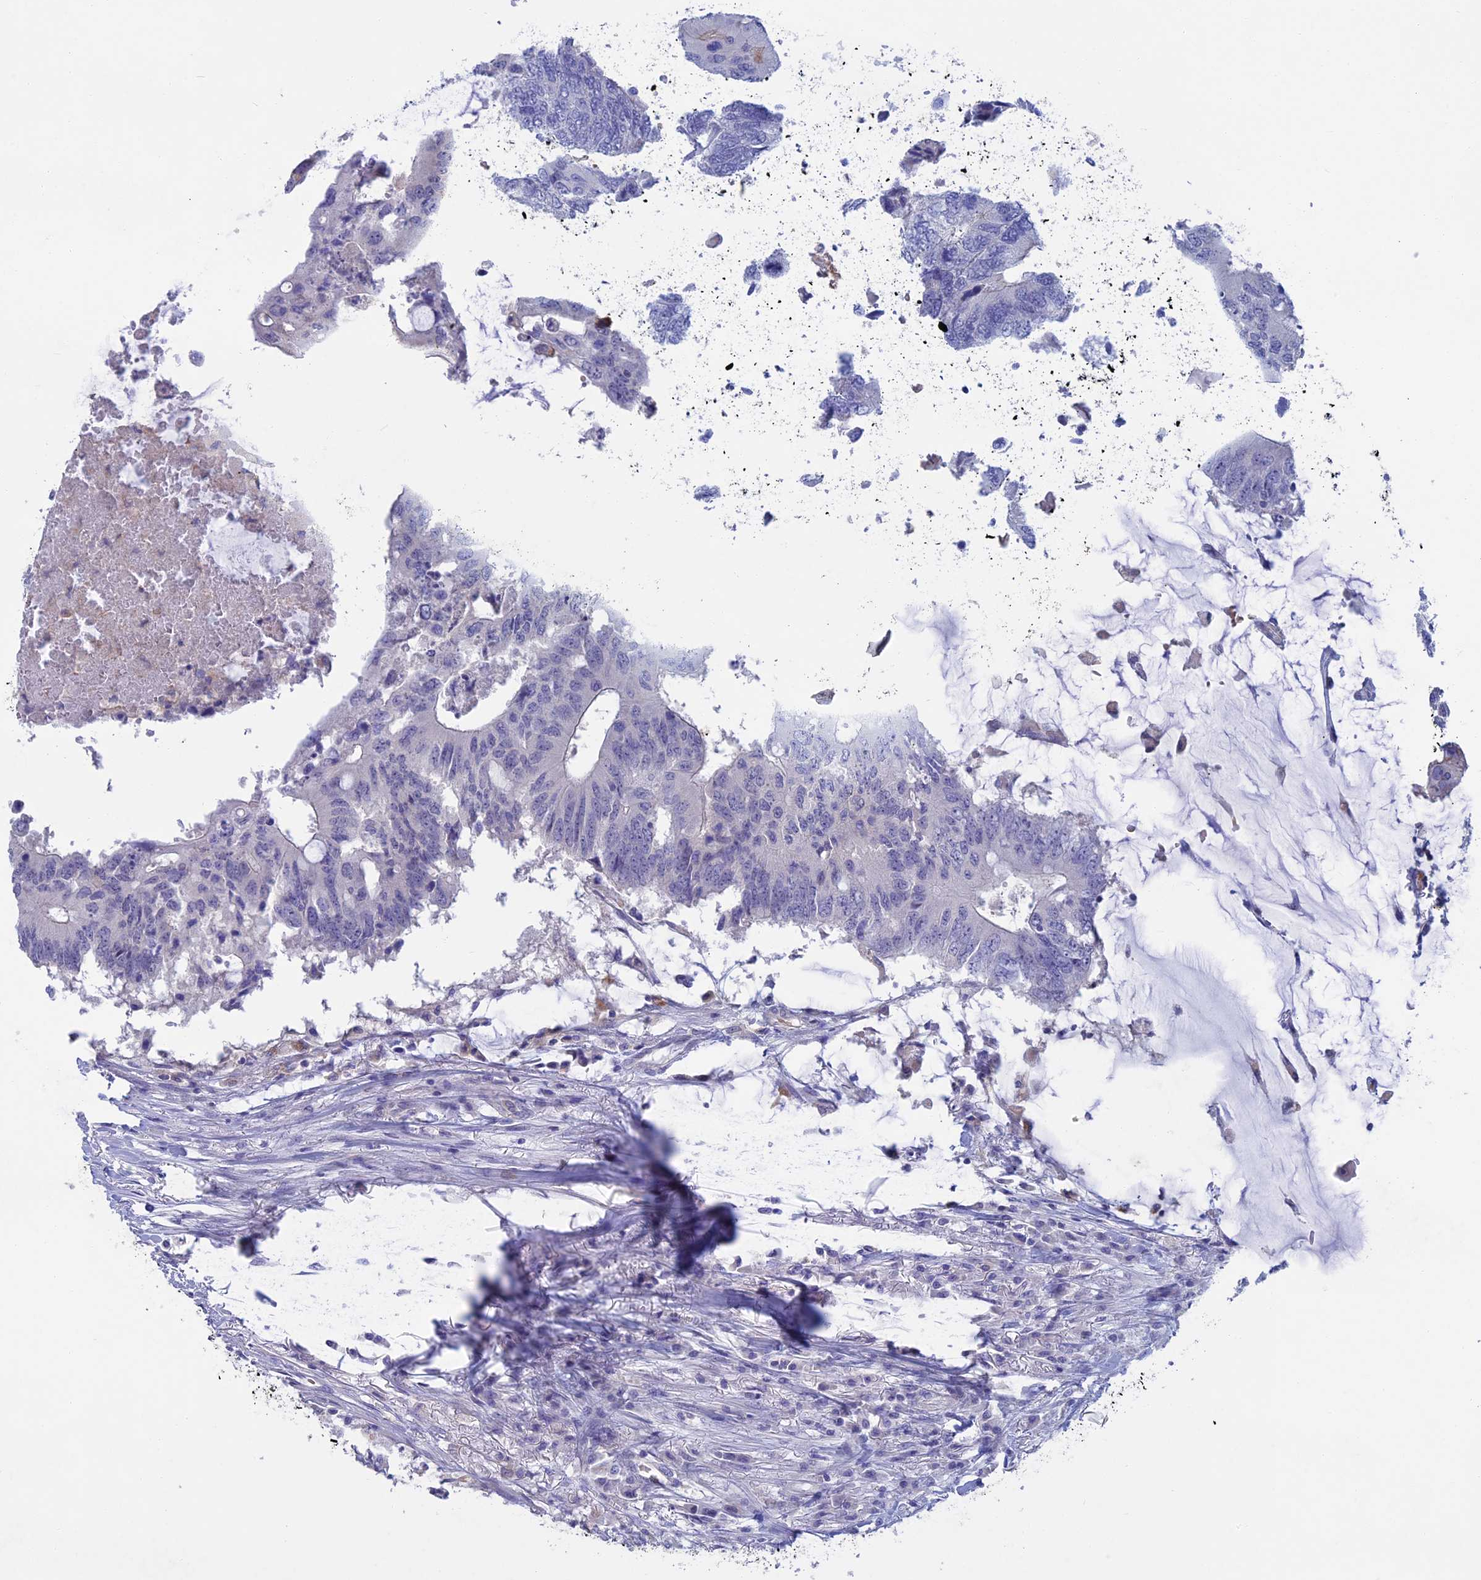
{"staining": {"intensity": "negative", "quantity": "none", "location": "none"}, "tissue": "colorectal cancer", "cell_type": "Tumor cells", "image_type": "cancer", "snomed": [{"axis": "morphology", "description": "Adenocarcinoma, NOS"}, {"axis": "topography", "description": "Colon"}], "caption": "Immunohistochemistry image of colorectal cancer (adenocarcinoma) stained for a protein (brown), which displays no staining in tumor cells.", "gene": "SLC2A6", "patient": {"sex": "male", "age": 71}}